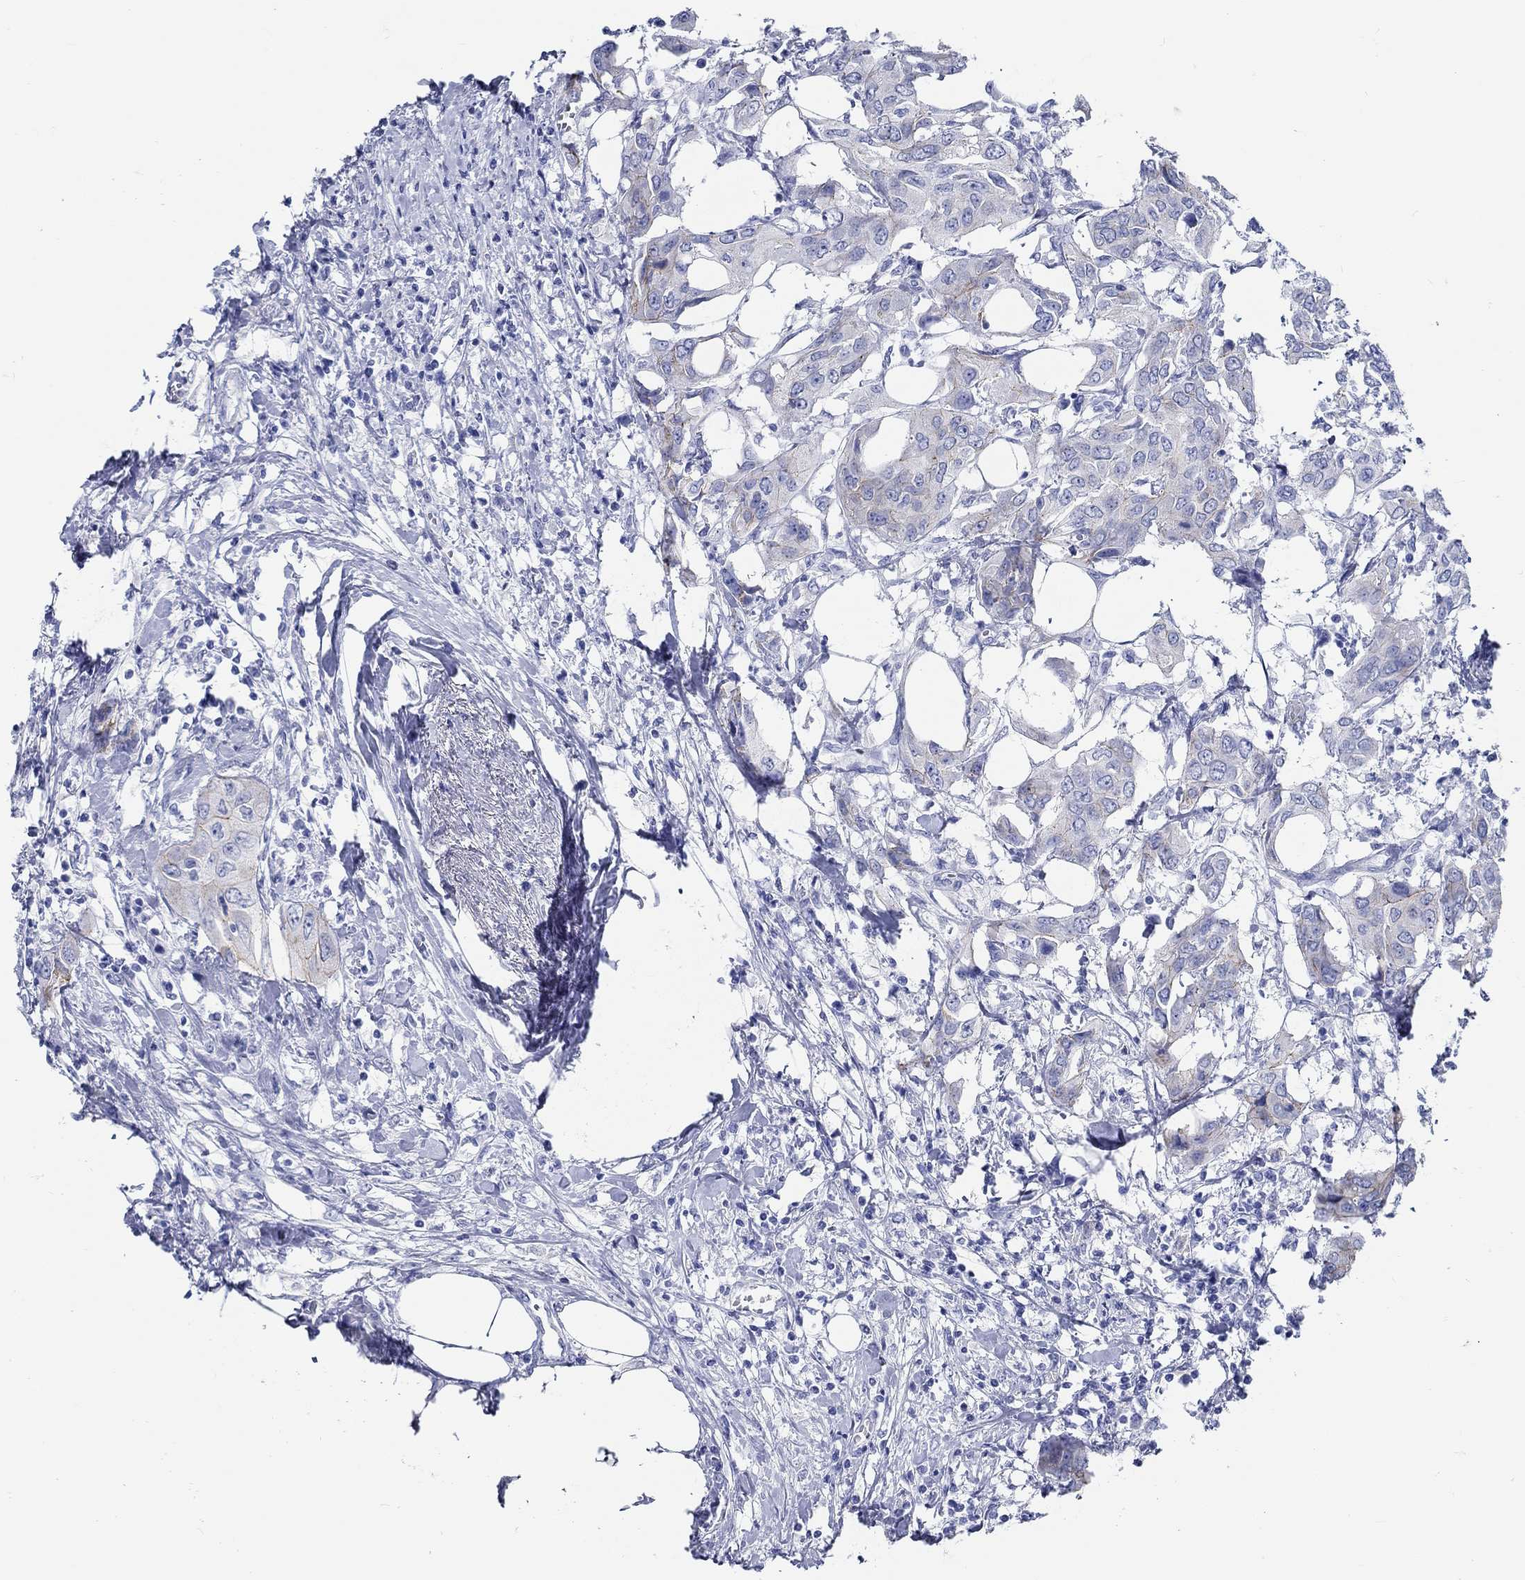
{"staining": {"intensity": "negative", "quantity": "none", "location": "none"}, "tissue": "urothelial cancer", "cell_type": "Tumor cells", "image_type": "cancer", "snomed": [{"axis": "morphology", "description": "Urothelial carcinoma, NOS"}, {"axis": "morphology", "description": "Urothelial carcinoma, High grade"}, {"axis": "topography", "description": "Urinary bladder"}], "caption": "The photomicrograph exhibits no staining of tumor cells in urothelial carcinoma (high-grade).", "gene": "RD3L", "patient": {"sex": "male", "age": 63}}